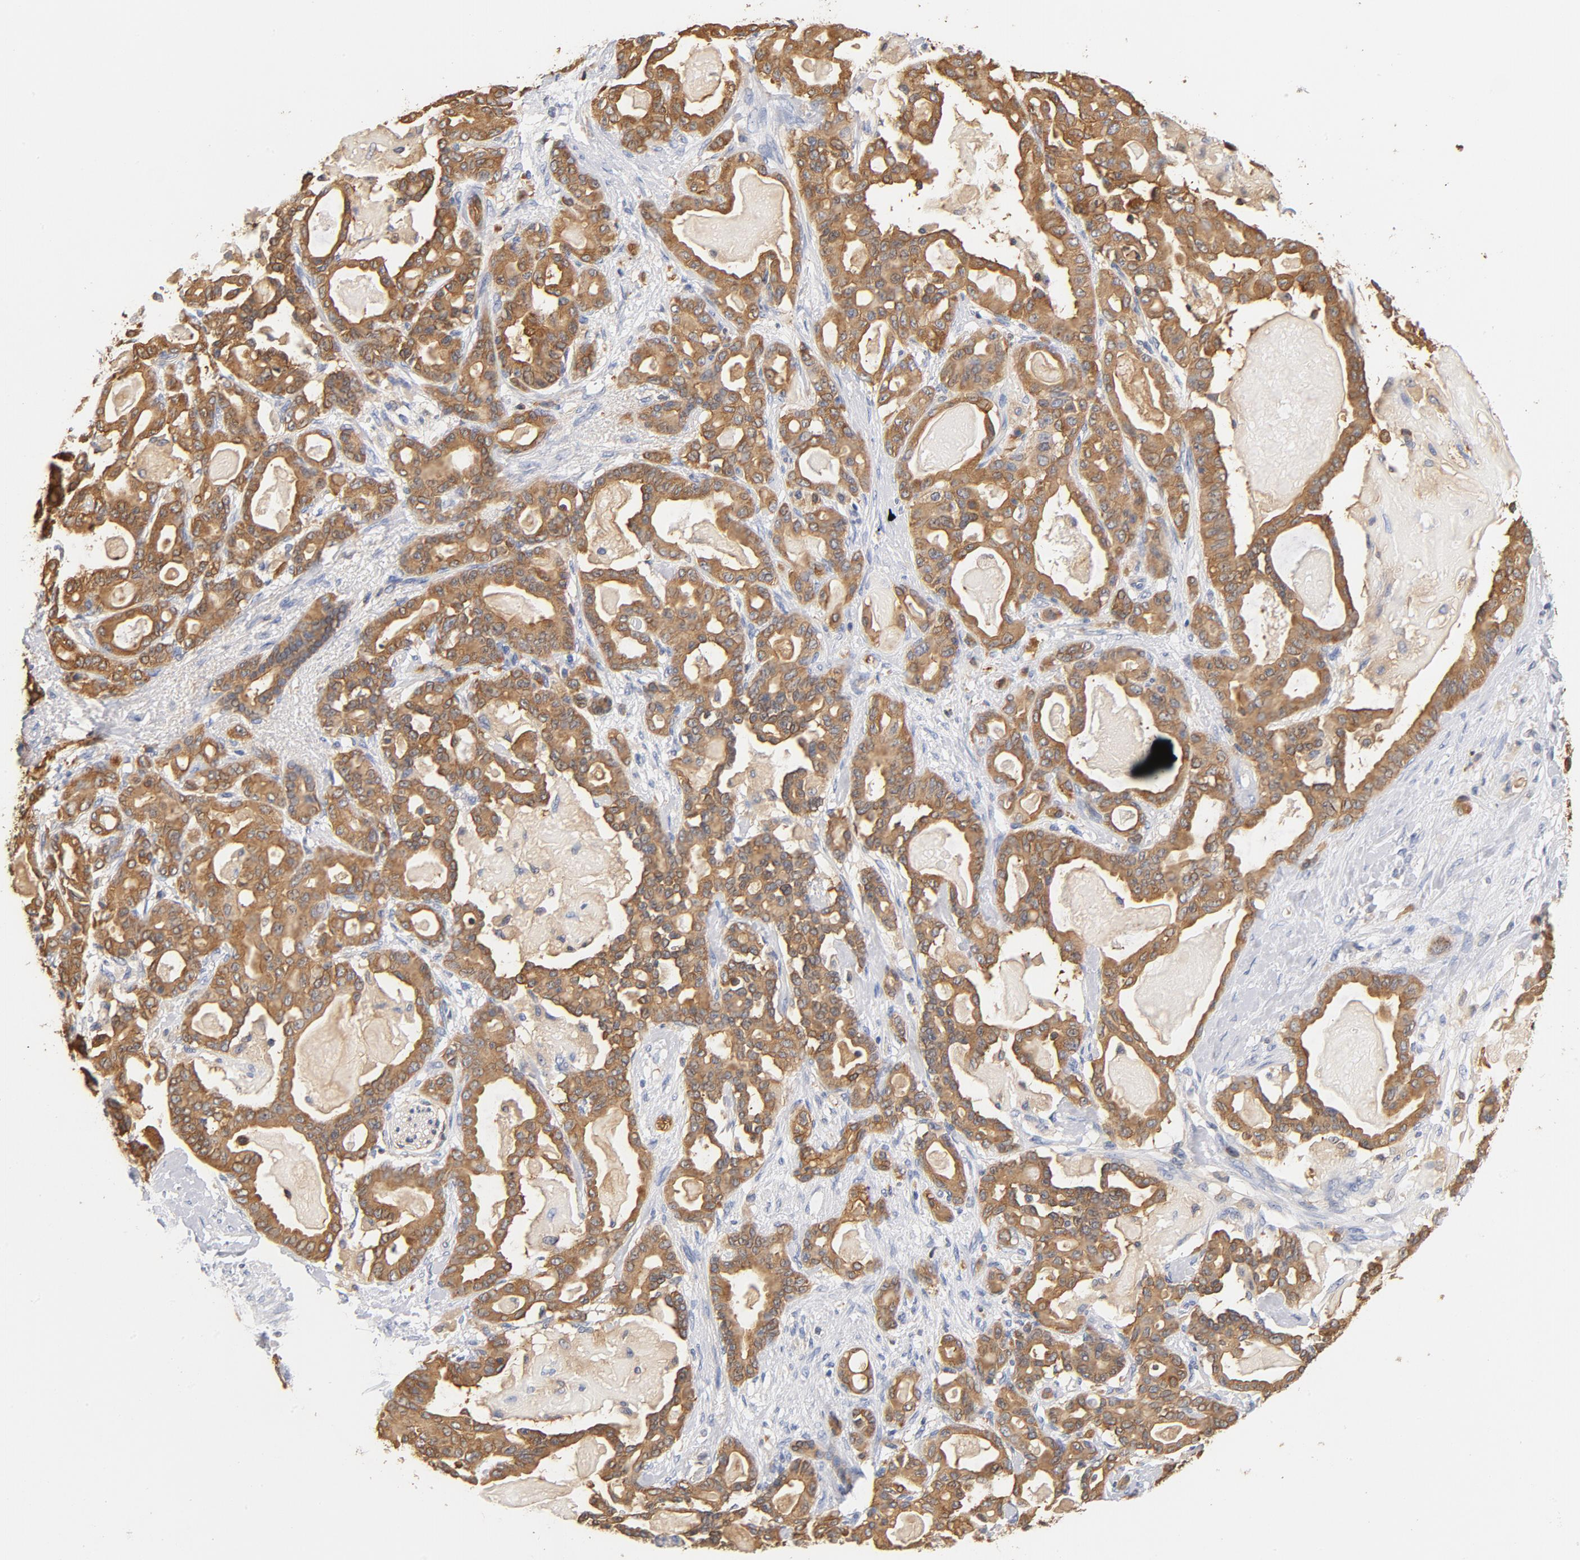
{"staining": {"intensity": "moderate", "quantity": ">75%", "location": "cytoplasmic/membranous"}, "tissue": "pancreatic cancer", "cell_type": "Tumor cells", "image_type": "cancer", "snomed": [{"axis": "morphology", "description": "Adenocarcinoma, NOS"}, {"axis": "topography", "description": "Pancreas"}], "caption": "Protein expression analysis of pancreatic cancer (adenocarcinoma) demonstrates moderate cytoplasmic/membranous staining in approximately >75% of tumor cells.", "gene": "EZR", "patient": {"sex": "male", "age": 63}}